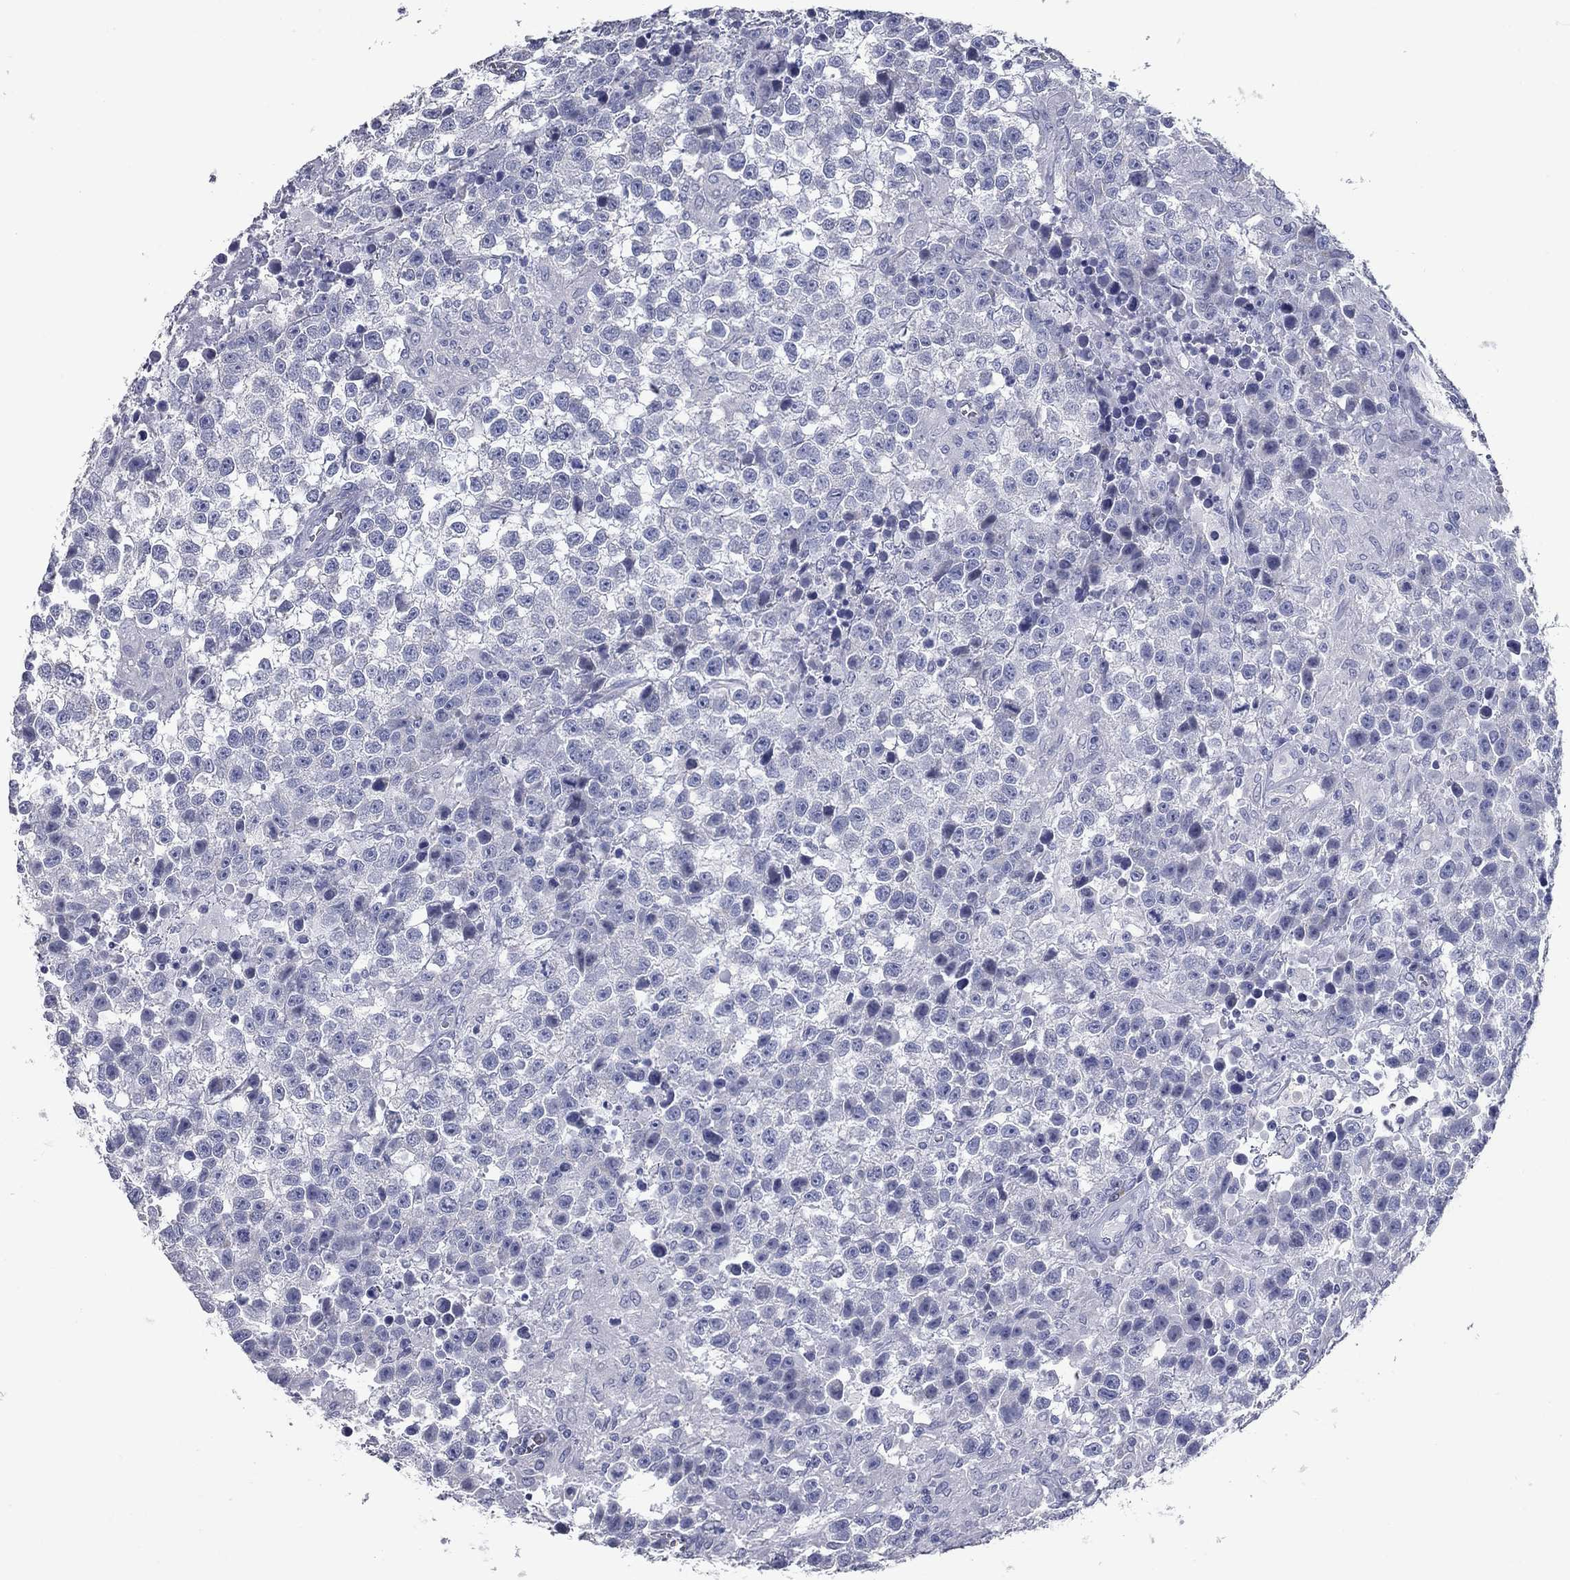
{"staining": {"intensity": "negative", "quantity": "none", "location": "none"}, "tissue": "testis cancer", "cell_type": "Tumor cells", "image_type": "cancer", "snomed": [{"axis": "morphology", "description": "Seminoma, NOS"}, {"axis": "topography", "description": "Testis"}], "caption": "This is an immunohistochemistry (IHC) histopathology image of testis seminoma. There is no positivity in tumor cells.", "gene": "TAC1", "patient": {"sex": "male", "age": 43}}